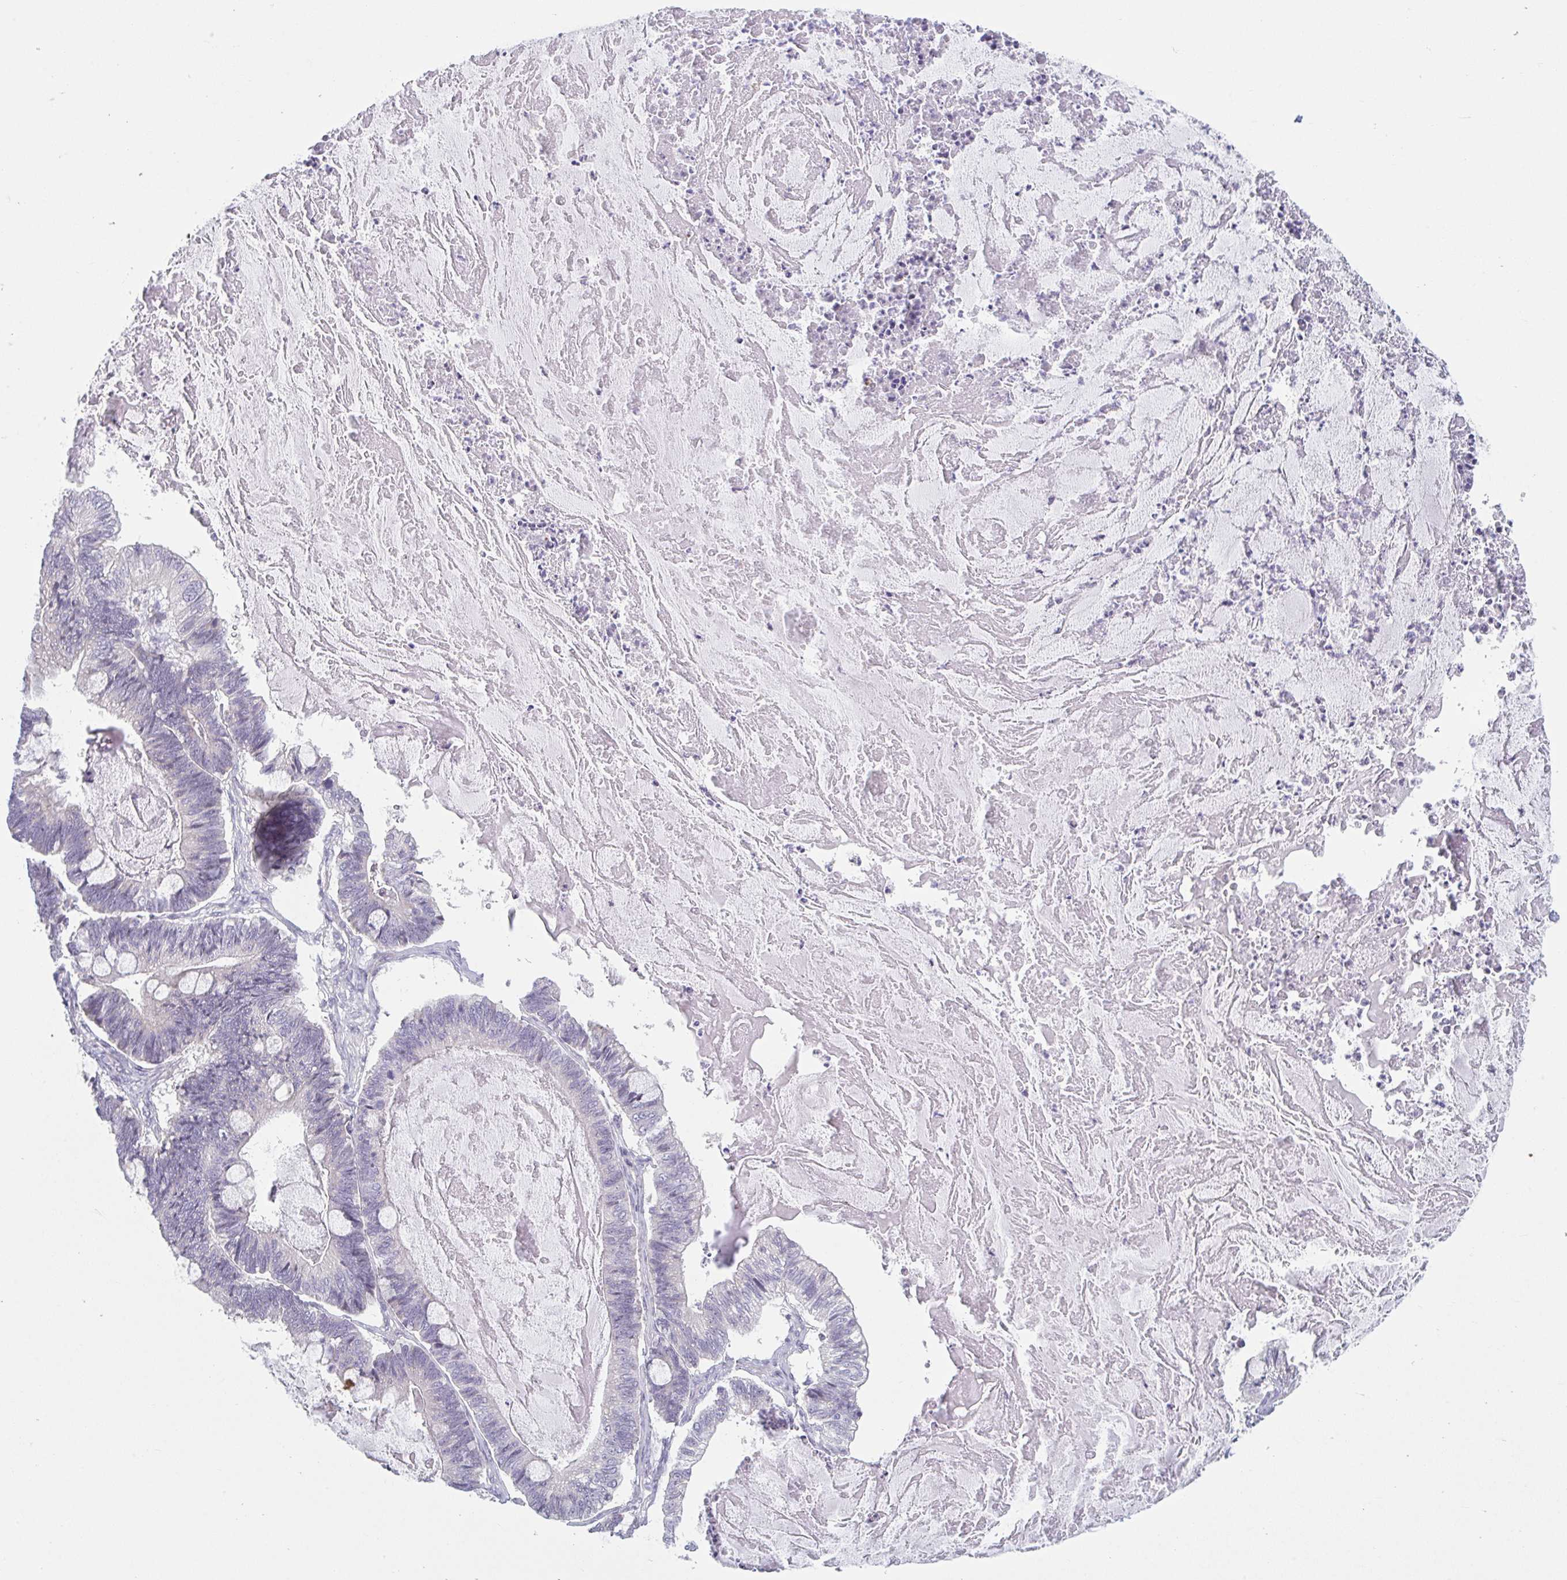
{"staining": {"intensity": "negative", "quantity": "none", "location": "none"}, "tissue": "ovarian cancer", "cell_type": "Tumor cells", "image_type": "cancer", "snomed": [{"axis": "morphology", "description": "Cystadenocarcinoma, mucinous, NOS"}, {"axis": "topography", "description": "Ovary"}], "caption": "Ovarian mucinous cystadenocarcinoma was stained to show a protein in brown. There is no significant staining in tumor cells. The staining is performed using DAB brown chromogen with nuclei counter-stained in using hematoxylin.", "gene": "TNFSF10", "patient": {"sex": "female", "age": 61}}